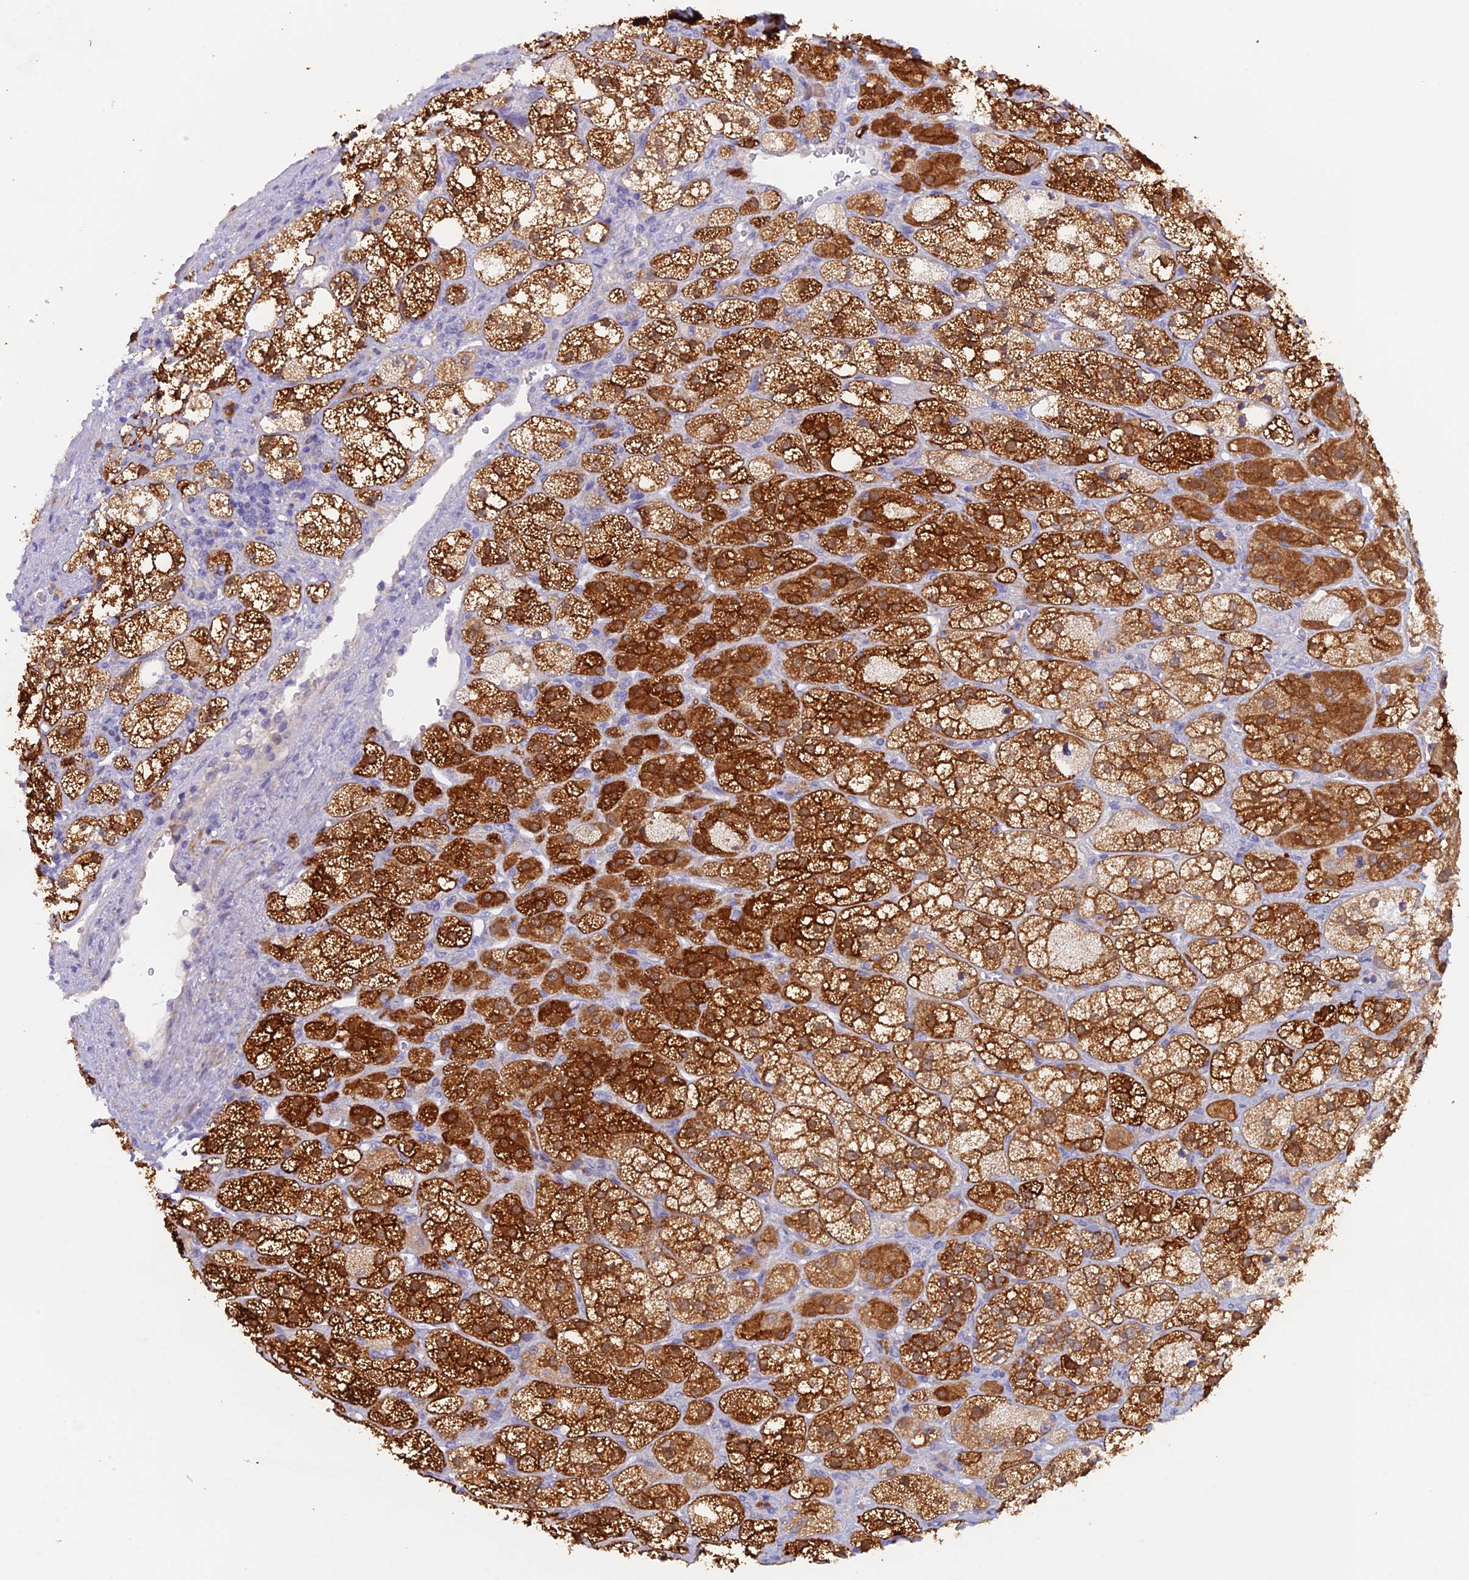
{"staining": {"intensity": "strong", "quantity": ">75%", "location": "cytoplasmic/membranous"}, "tissue": "adrenal gland", "cell_type": "Glandular cells", "image_type": "normal", "snomed": [{"axis": "morphology", "description": "Normal tissue, NOS"}, {"axis": "topography", "description": "Adrenal gland"}], "caption": "Protein staining by immunohistochemistry (IHC) shows strong cytoplasmic/membranous positivity in approximately >75% of glandular cells in unremarkable adrenal gland.", "gene": "FZR1", "patient": {"sex": "male", "age": 61}}